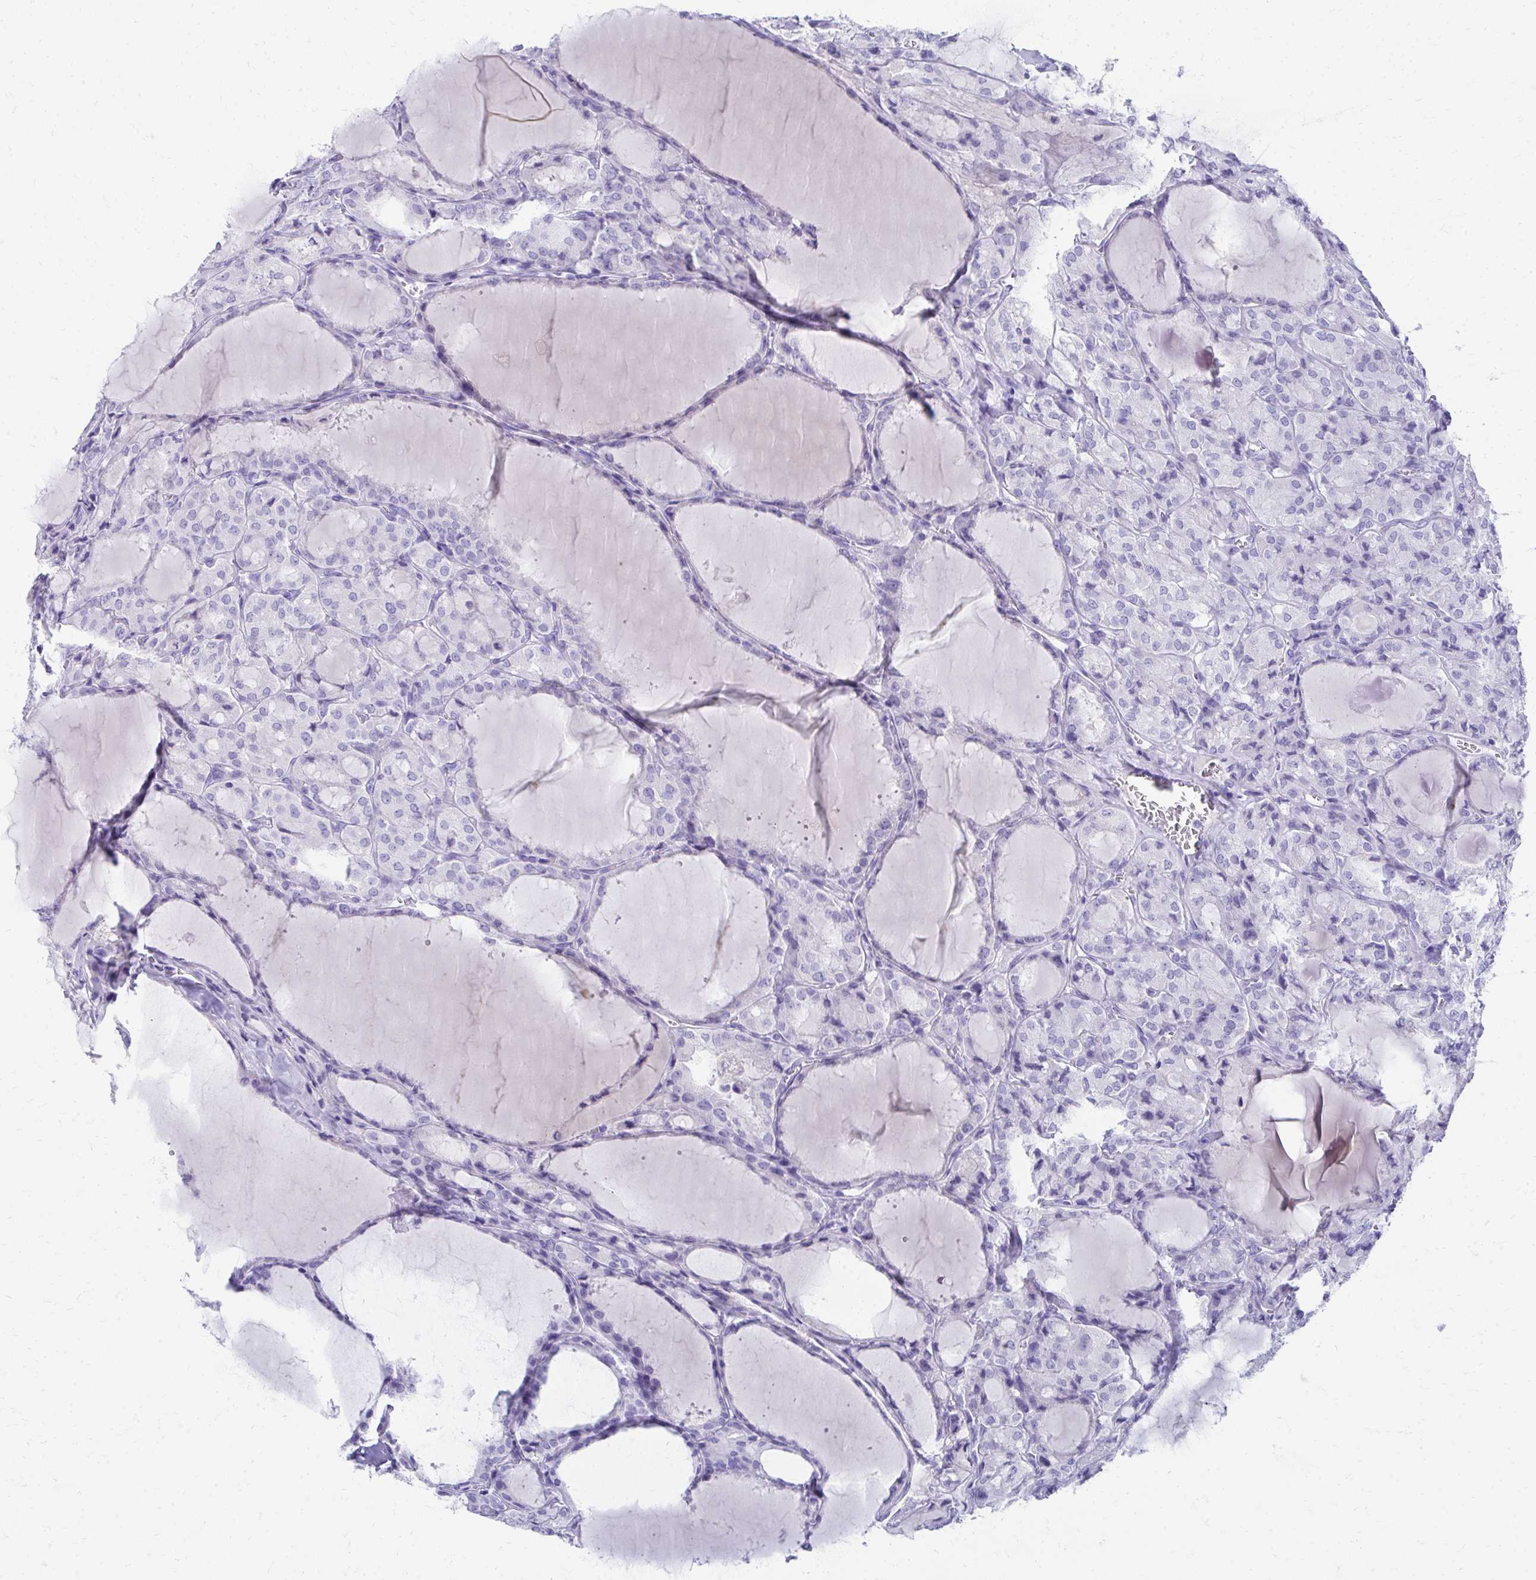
{"staining": {"intensity": "negative", "quantity": "none", "location": "none"}, "tissue": "thyroid cancer", "cell_type": "Tumor cells", "image_type": "cancer", "snomed": [{"axis": "morphology", "description": "Papillary adenocarcinoma, NOS"}, {"axis": "topography", "description": "Thyroid gland"}], "caption": "There is no significant staining in tumor cells of thyroid cancer.", "gene": "SEC14L3", "patient": {"sex": "male", "age": 87}}